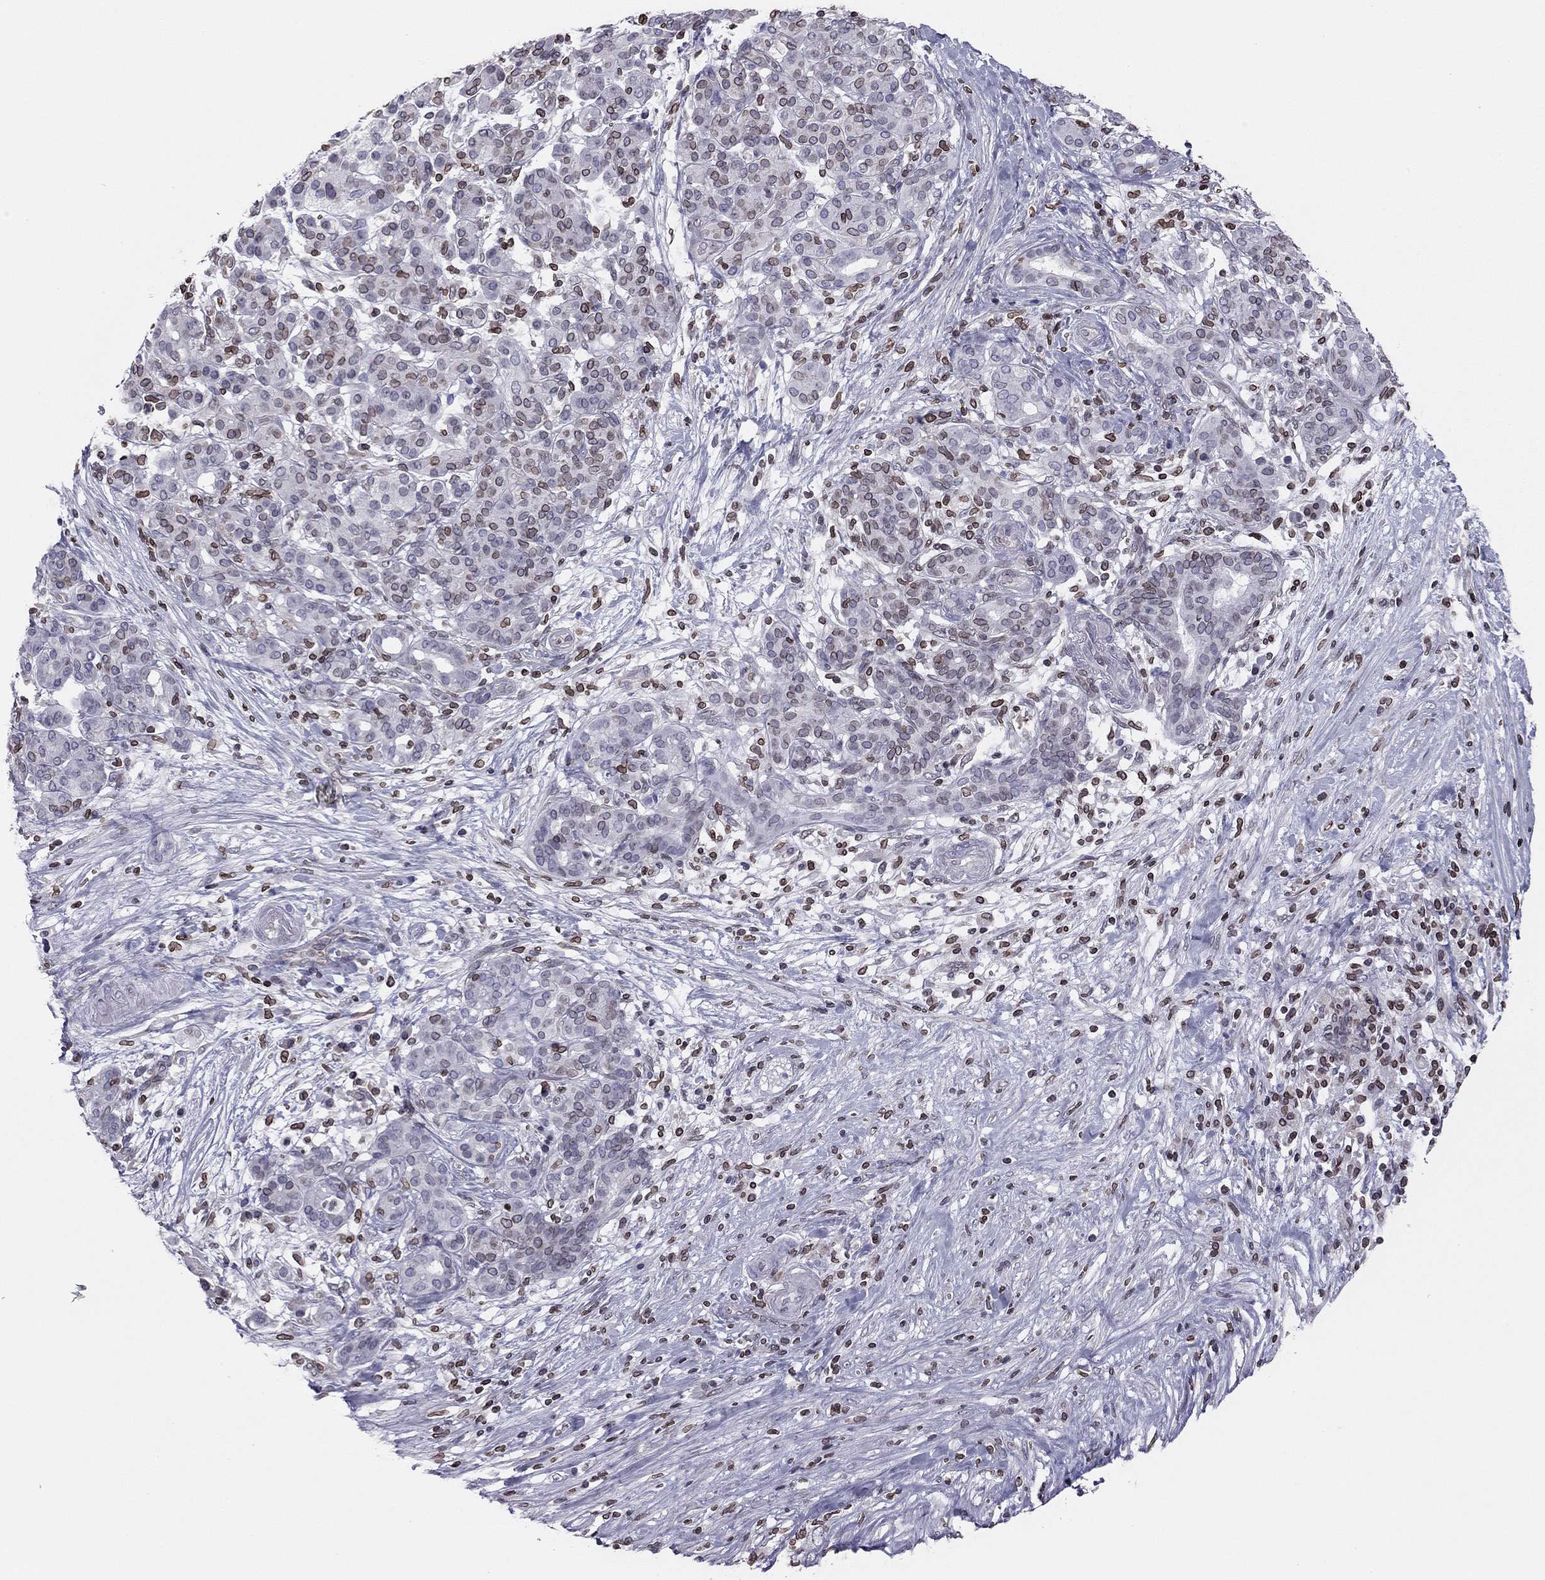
{"staining": {"intensity": "moderate", "quantity": "<25%", "location": "cytoplasmic/membranous,nuclear"}, "tissue": "pancreatic cancer", "cell_type": "Tumor cells", "image_type": "cancer", "snomed": [{"axis": "morphology", "description": "Adenocarcinoma, NOS"}, {"axis": "topography", "description": "Pancreas"}], "caption": "Immunohistochemistry of human pancreatic adenocarcinoma demonstrates low levels of moderate cytoplasmic/membranous and nuclear positivity in approximately <25% of tumor cells.", "gene": "ESPL1", "patient": {"sex": "male", "age": 44}}